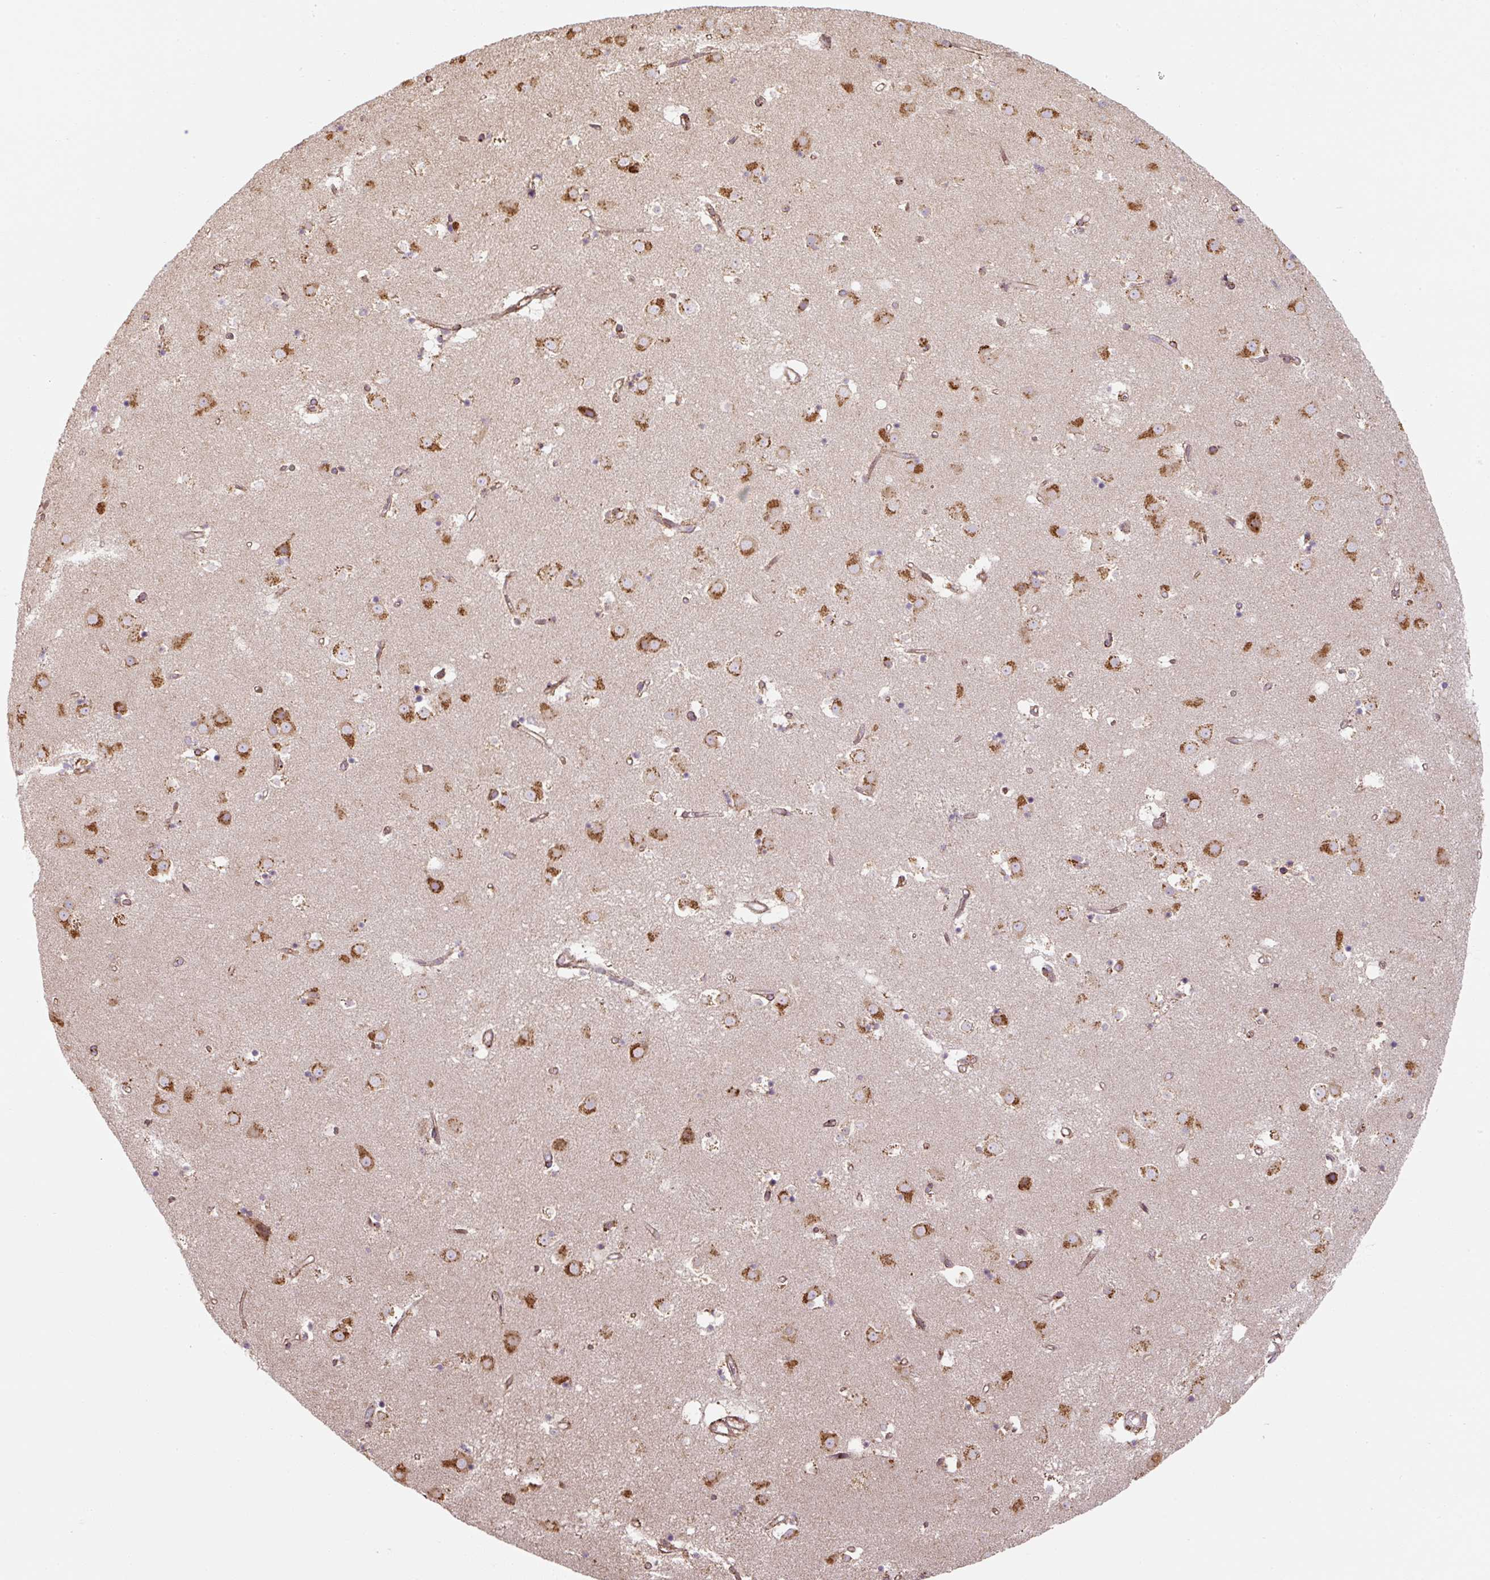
{"staining": {"intensity": "moderate", "quantity": "25%-75%", "location": "cytoplasmic/membranous"}, "tissue": "caudate", "cell_type": "Glial cells", "image_type": "normal", "snomed": [{"axis": "morphology", "description": "Normal tissue, NOS"}, {"axis": "topography", "description": "Lateral ventricle wall"}], "caption": "IHC histopathology image of benign human caudate stained for a protein (brown), which displays medium levels of moderate cytoplasmic/membranous positivity in about 25%-75% of glial cells.", "gene": "PRKCSH", "patient": {"sex": "male", "age": 58}}